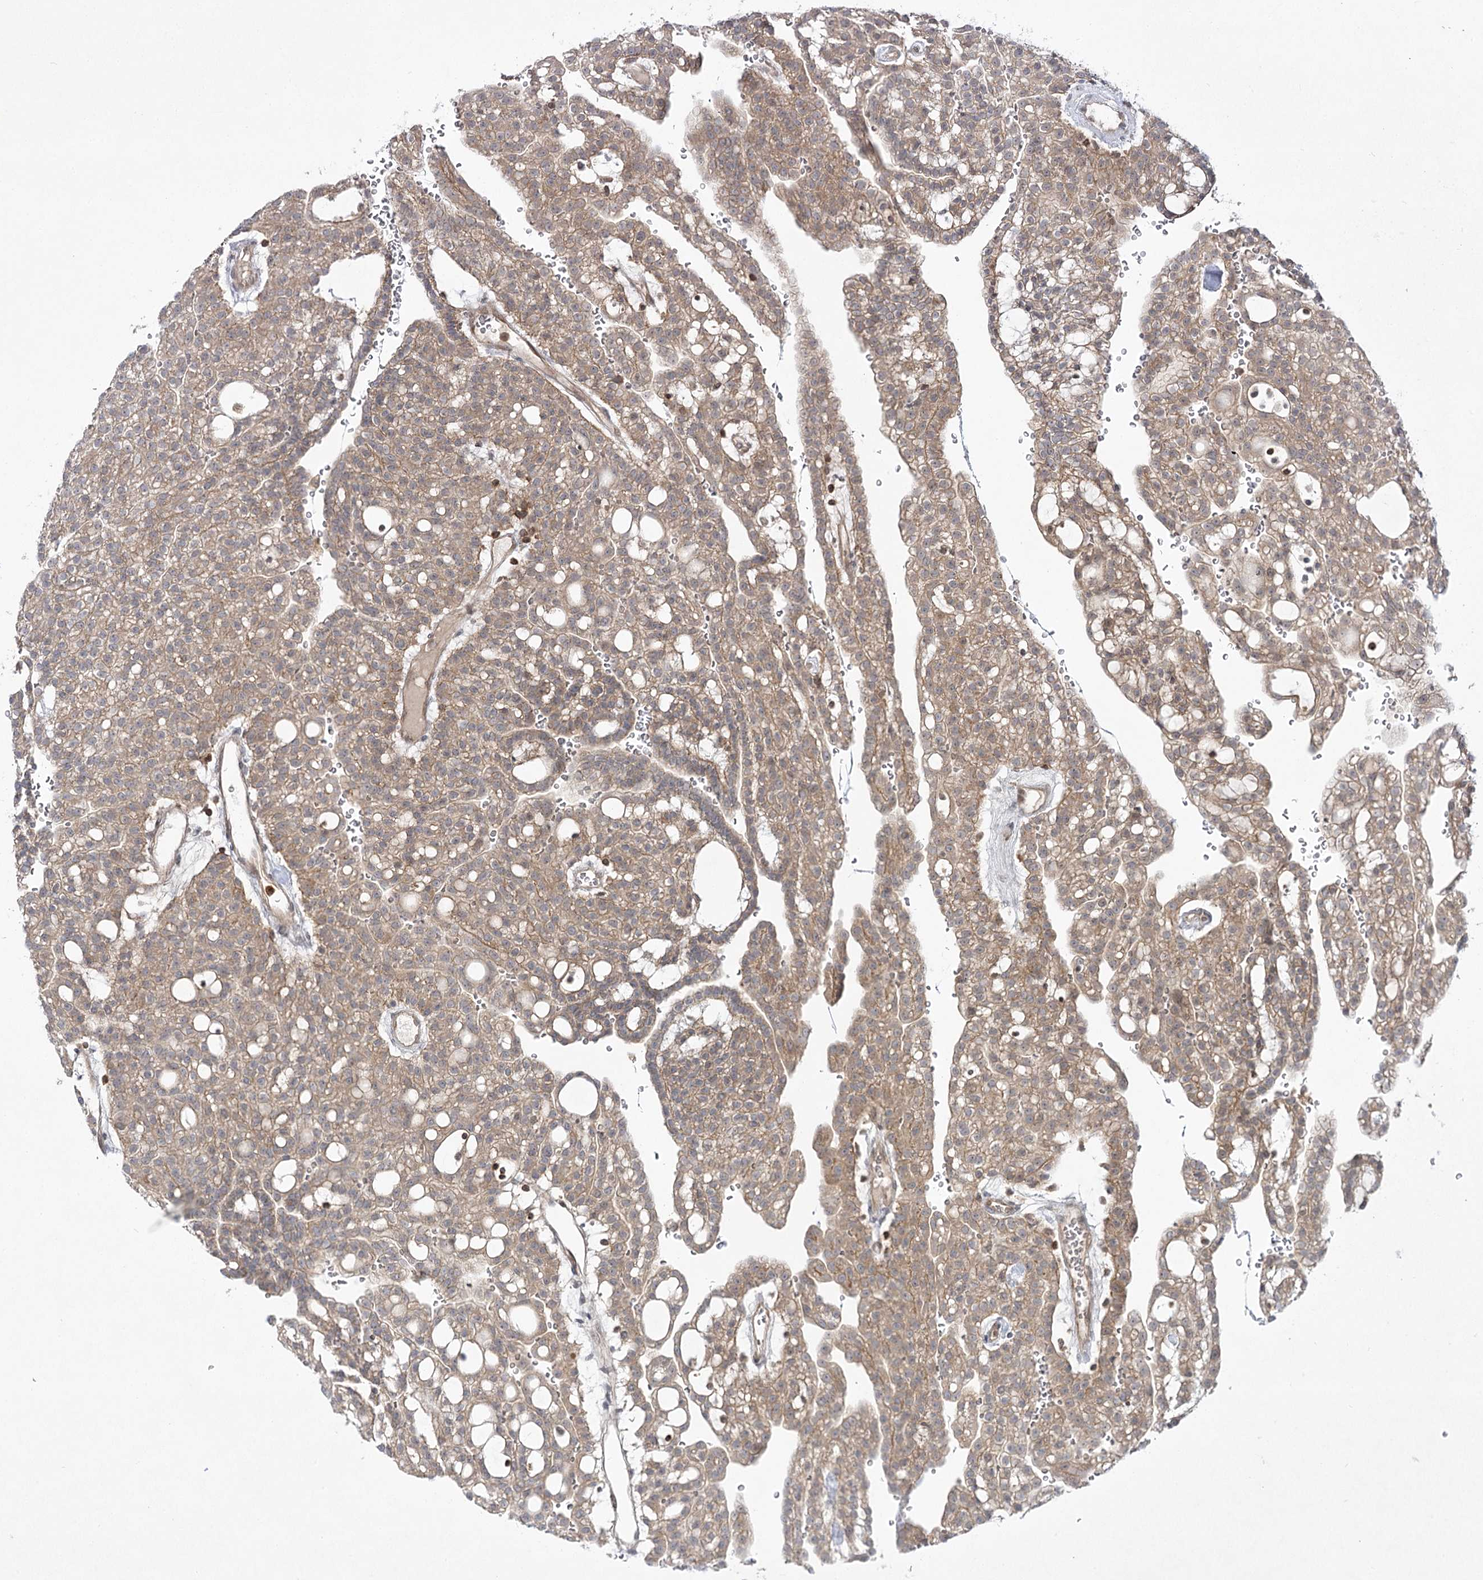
{"staining": {"intensity": "moderate", "quantity": ">75%", "location": "cytoplasmic/membranous"}, "tissue": "renal cancer", "cell_type": "Tumor cells", "image_type": "cancer", "snomed": [{"axis": "morphology", "description": "Adenocarcinoma, NOS"}, {"axis": "topography", "description": "Kidney"}], "caption": "Adenocarcinoma (renal) stained with a brown dye exhibits moderate cytoplasmic/membranous positive expression in approximately >75% of tumor cells.", "gene": "SYTL1", "patient": {"sex": "male", "age": 63}}